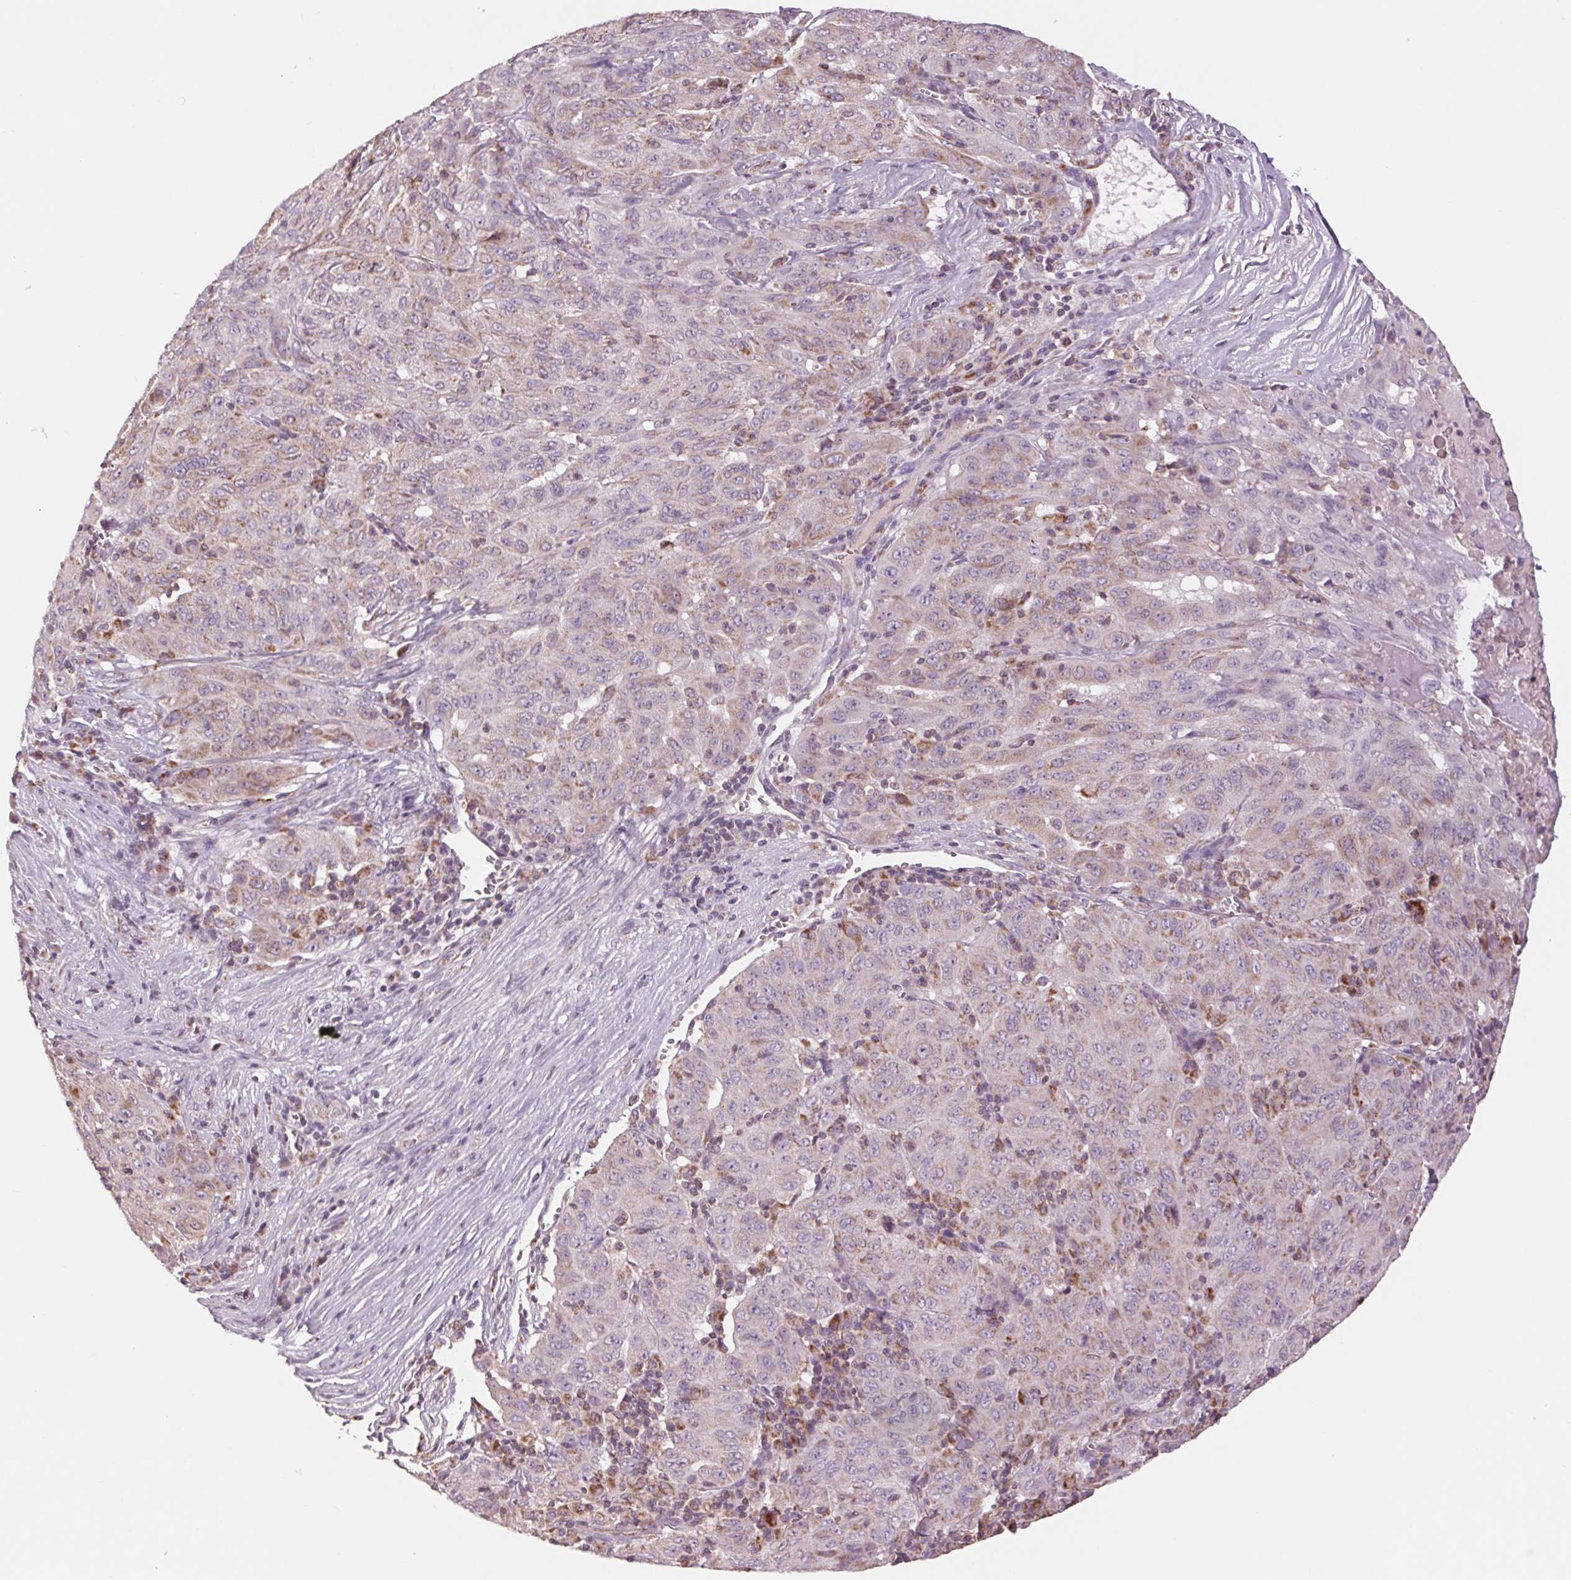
{"staining": {"intensity": "weak", "quantity": "<25%", "location": "cytoplasmic/membranous"}, "tissue": "pancreatic cancer", "cell_type": "Tumor cells", "image_type": "cancer", "snomed": [{"axis": "morphology", "description": "Adenocarcinoma, NOS"}, {"axis": "topography", "description": "Pancreas"}], "caption": "Micrograph shows no significant protein staining in tumor cells of adenocarcinoma (pancreatic). (DAB immunohistochemistry, high magnification).", "gene": "COX6A1", "patient": {"sex": "male", "age": 63}}